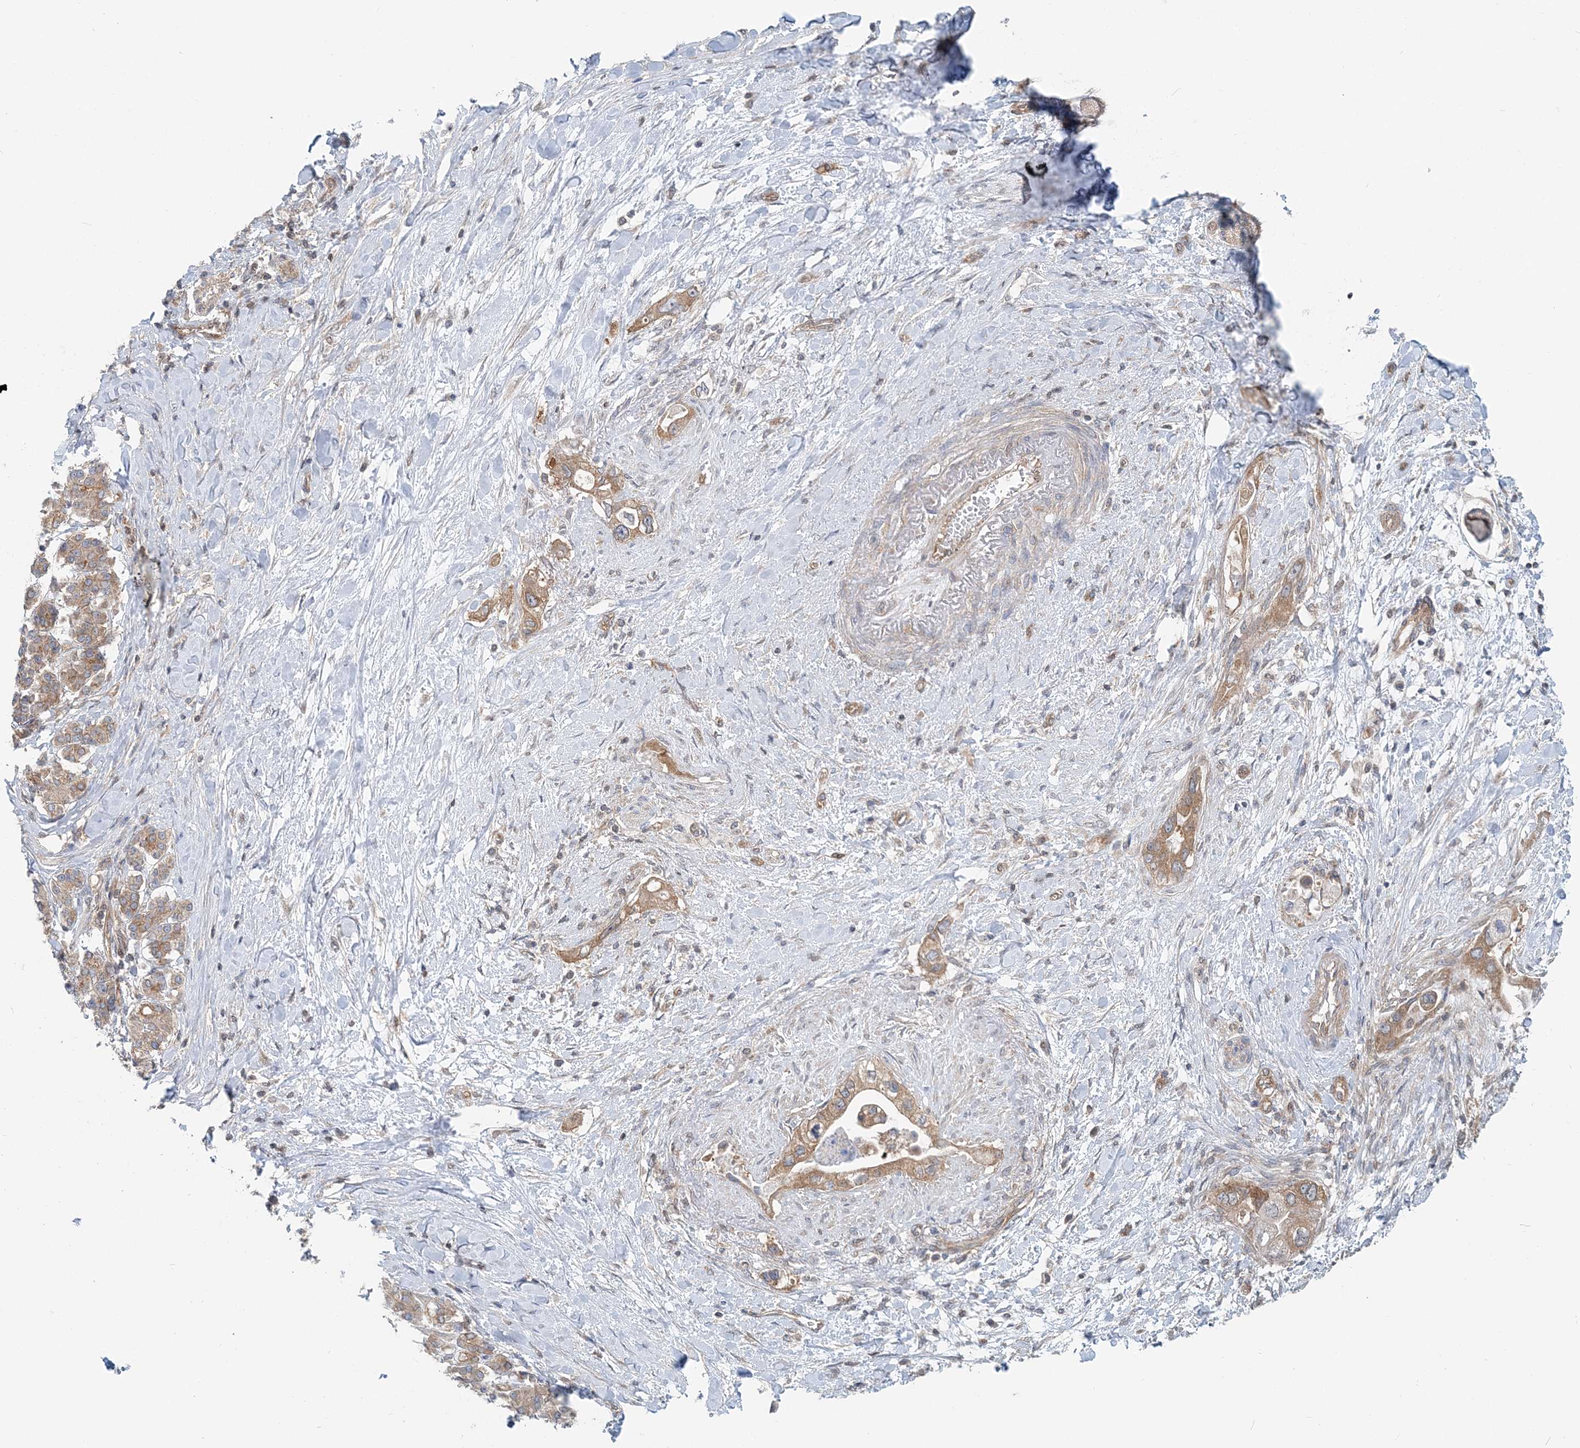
{"staining": {"intensity": "moderate", "quantity": ">75%", "location": "cytoplasmic/membranous"}, "tissue": "pancreatic cancer", "cell_type": "Tumor cells", "image_type": "cancer", "snomed": [{"axis": "morphology", "description": "Inflammation, NOS"}, {"axis": "morphology", "description": "Adenocarcinoma, NOS"}, {"axis": "topography", "description": "Pancreas"}], "caption": "Tumor cells display medium levels of moderate cytoplasmic/membranous staining in about >75% of cells in human pancreatic cancer. Using DAB (brown) and hematoxylin (blue) stains, captured at high magnification using brightfield microscopy.", "gene": "MOB4", "patient": {"sex": "female", "age": 56}}